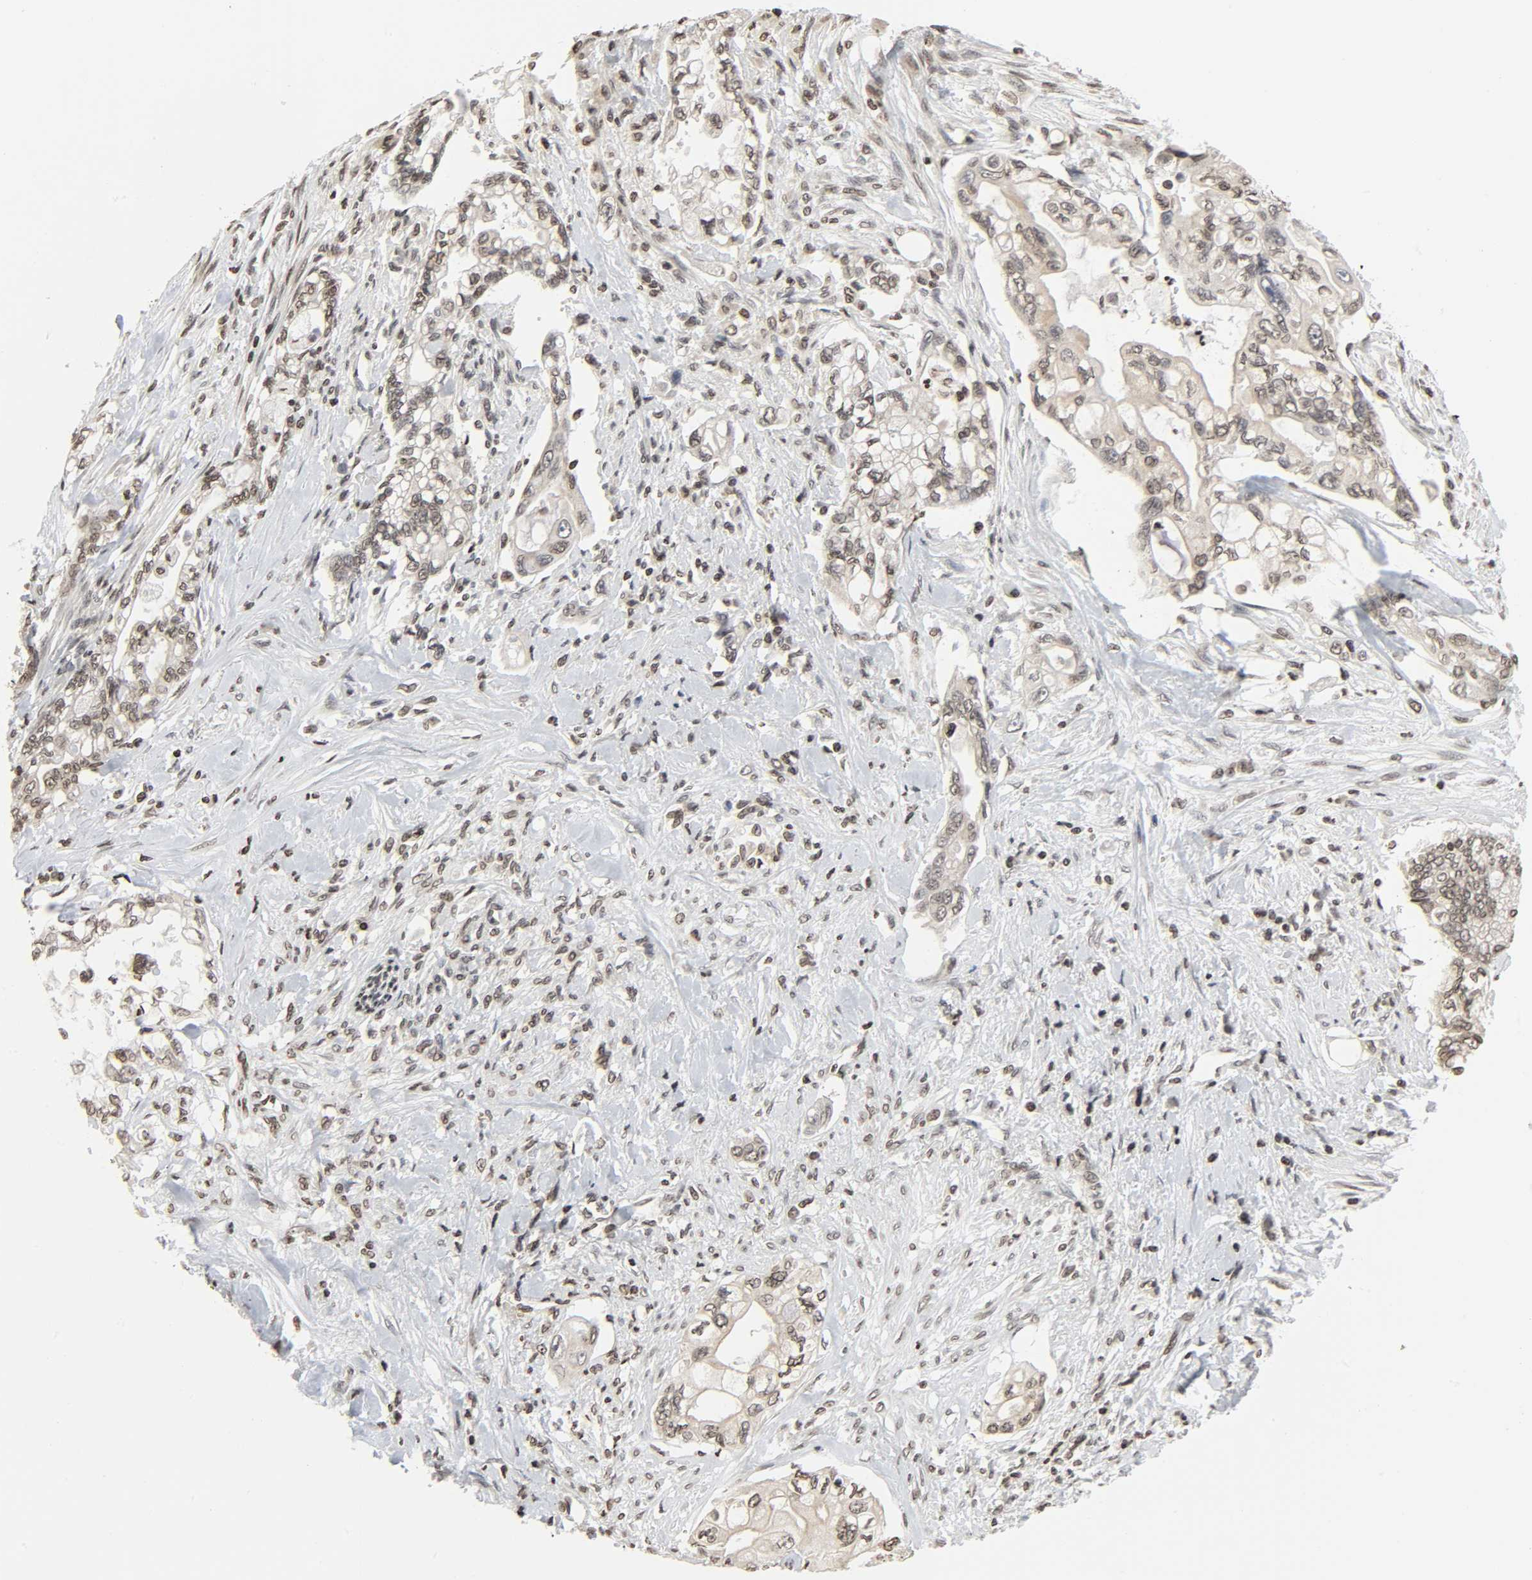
{"staining": {"intensity": "moderate", "quantity": ">75%", "location": "nuclear"}, "tissue": "pancreatic cancer", "cell_type": "Tumor cells", "image_type": "cancer", "snomed": [{"axis": "morphology", "description": "Normal tissue, NOS"}, {"axis": "topography", "description": "Pancreas"}], "caption": "The micrograph displays immunohistochemical staining of pancreatic cancer. There is moderate nuclear positivity is seen in about >75% of tumor cells.", "gene": "ELAVL1", "patient": {"sex": "male", "age": 42}}